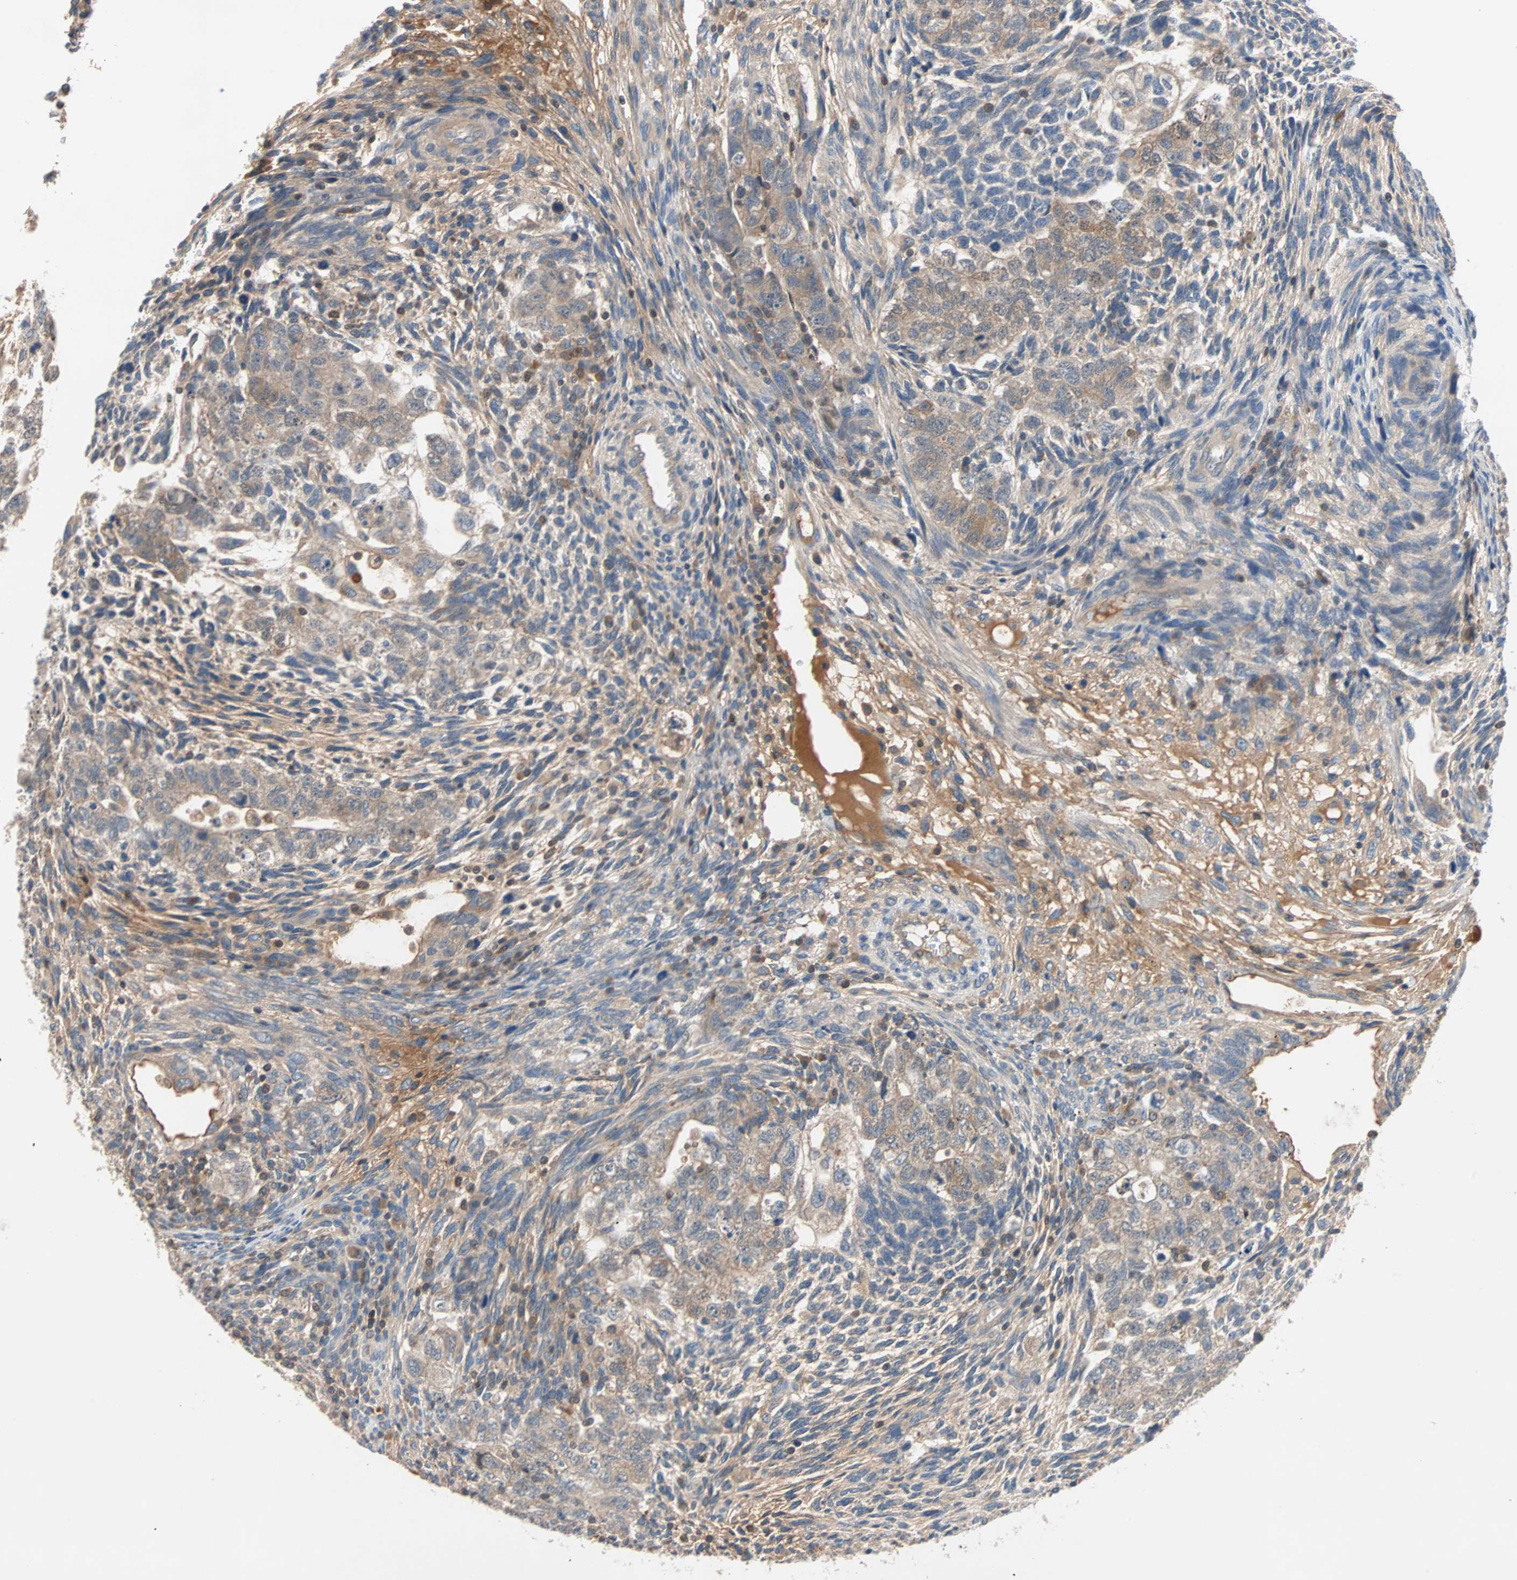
{"staining": {"intensity": "moderate", "quantity": "25%-75%", "location": "cytoplasmic/membranous"}, "tissue": "testis cancer", "cell_type": "Tumor cells", "image_type": "cancer", "snomed": [{"axis": "morphology", "description": "Normal tissue, NOS"}, {"axis": "morphology", "description": "Carcinoma, Embryonal, NOS"}, {"axis": "topography", "description": "Testis"}], "caption": "This photomicrograph demonstrates IHC staining of human embryonal carcinoma (testis), with medium moderate cytoplasmic/membranous staining in approximately 25%-75% of tumor cells.", "gene": "MAP4K1", "patient": {"sex": "male", "age": 36}}